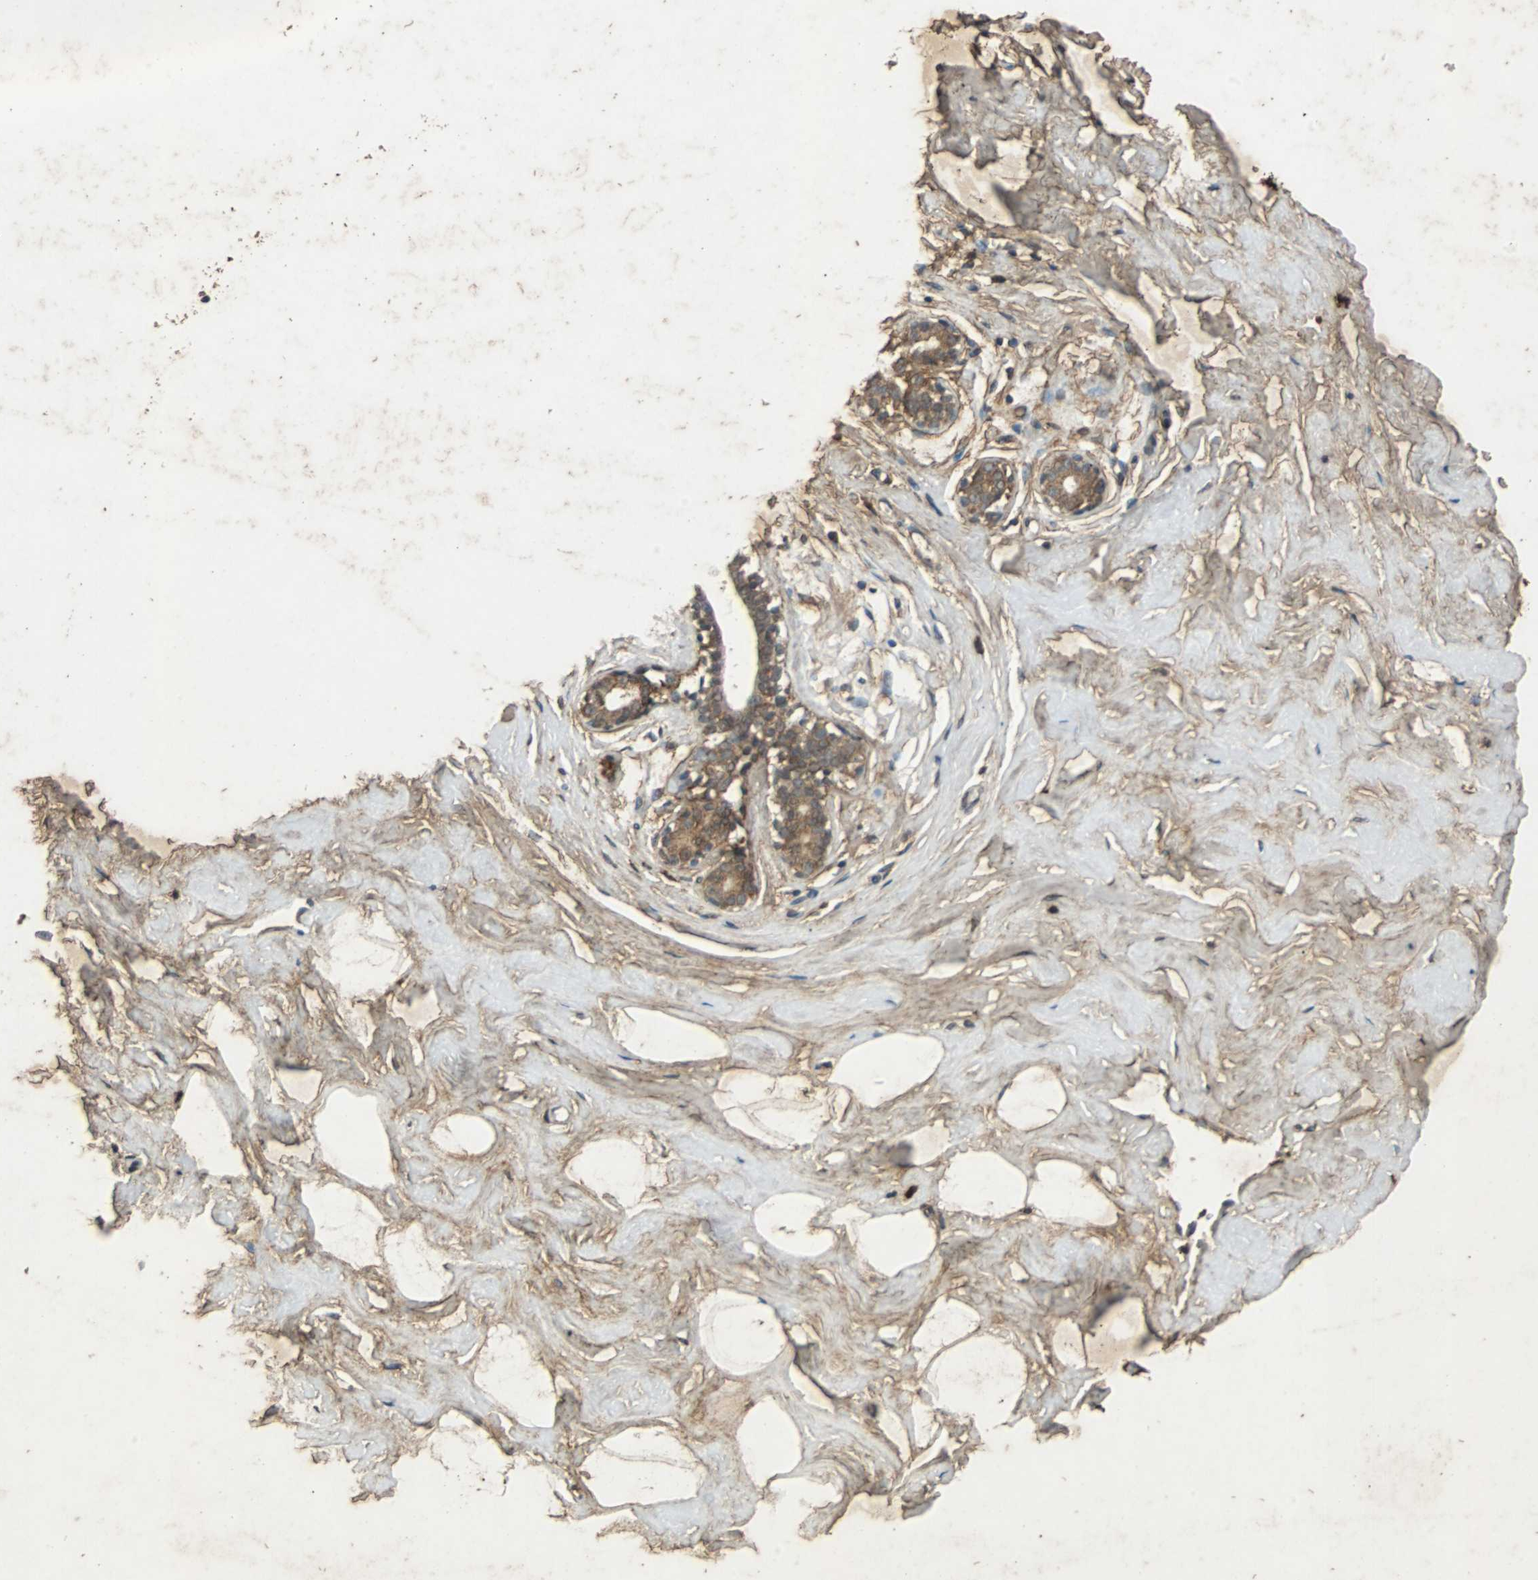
{"staining": {"intensity": "moderate", "quantity": ">75%", "location": "cytoplasmic/membranous"}, "tissue": "breast", "cell_type": "Adipocytes", "image_type": "normal", "snomed": [{"axis": "morphology", "description": "Normal tissue, NOS"}, {"axis": "topography", "description": "Breast"}], "caption": "This image displays immunohistochemistry staining of normal human breast, with medium moderate cytoplasmic/membranous staining in about >75% of adipocytes.", "gene": "NAA10", "patient": {"sex": "female", "age": 23}}